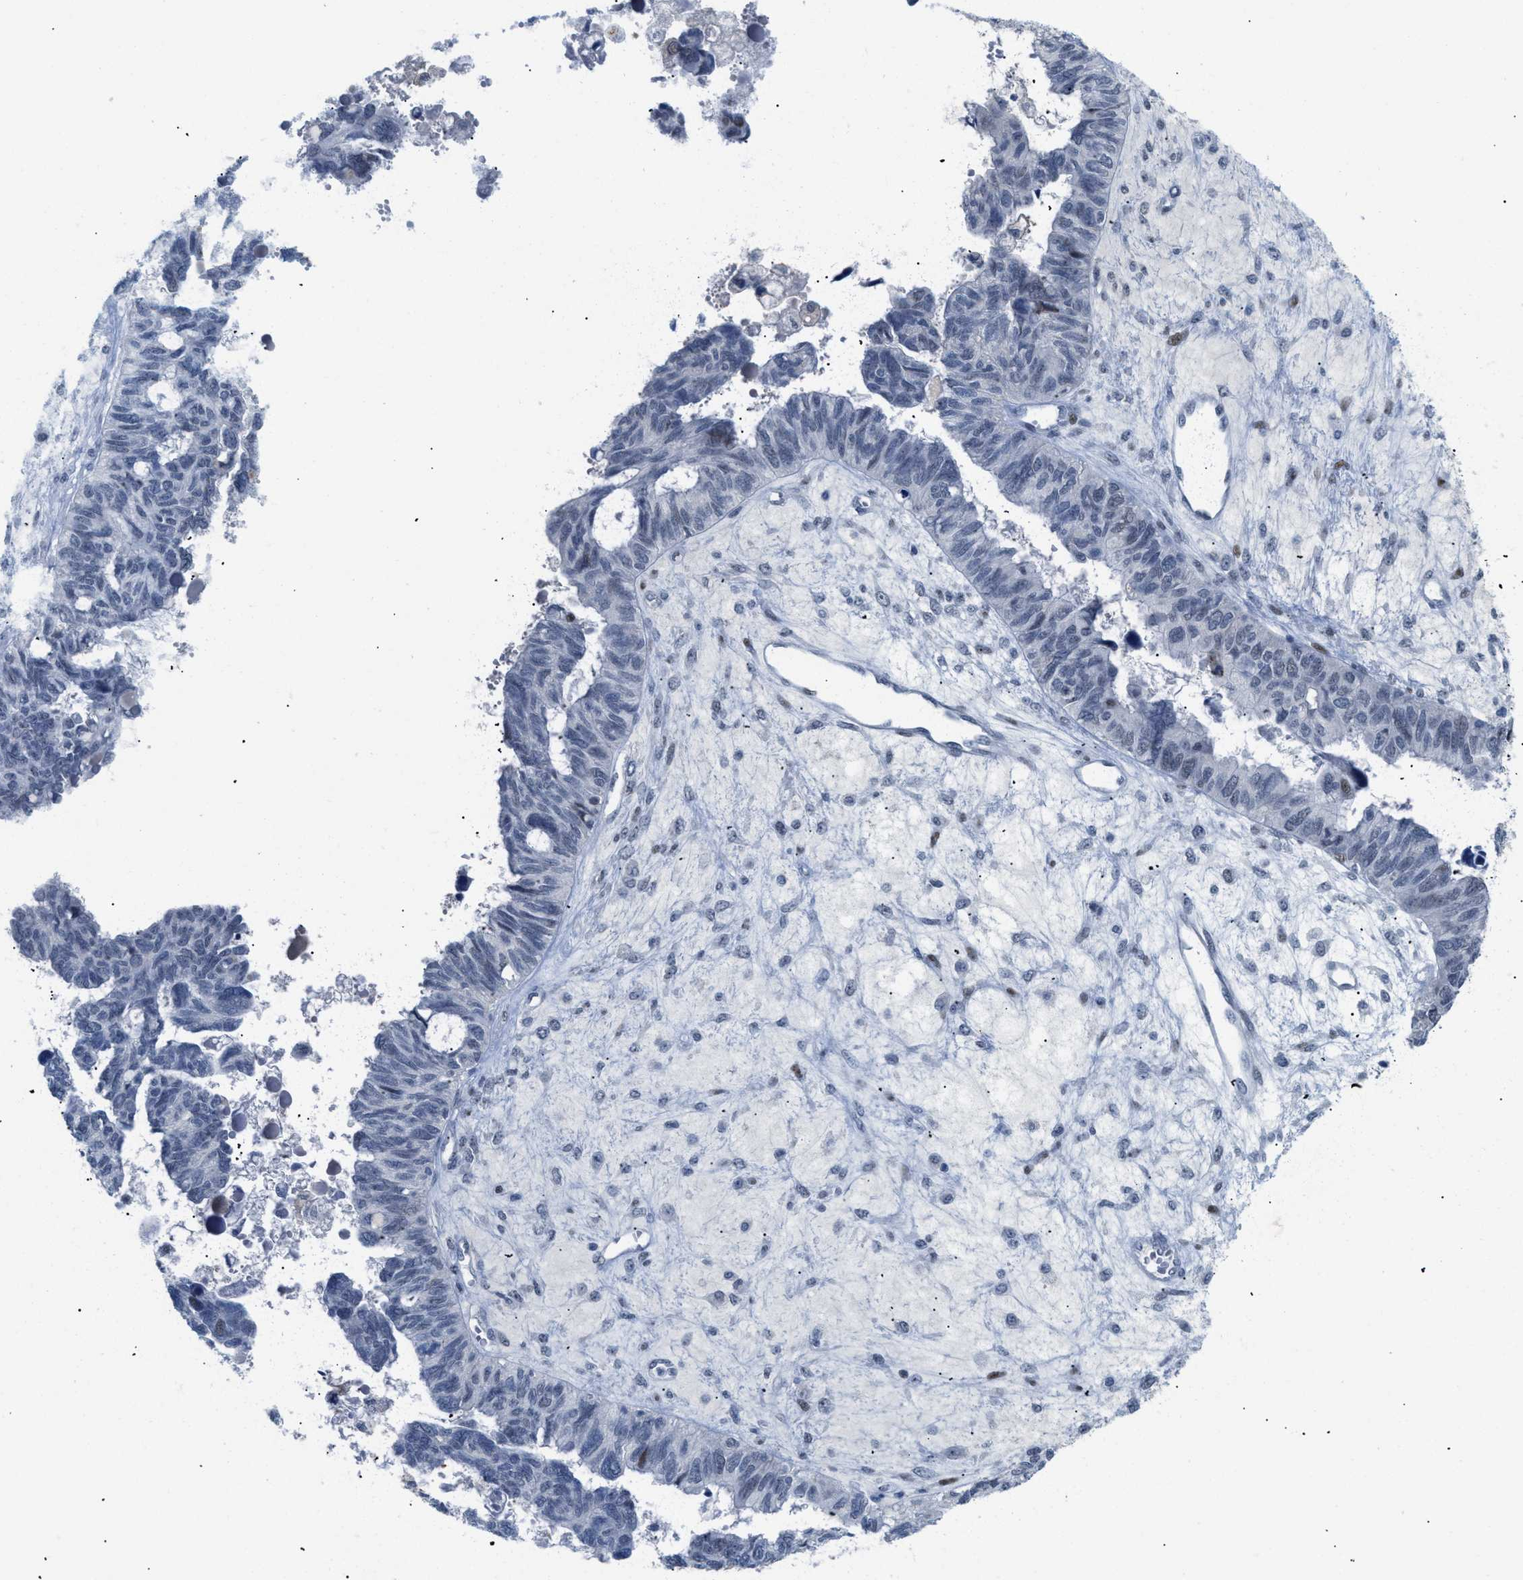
{"staining": {"intensity": "negative", "quantity": "none", "location": "none"}, "tissue": "ovarian cancer", "cell_type": "Tumor cells", "image_type": "cancer", "snomed": [{"axis": "morphology", "description": "Cystadenocarcinoma, serous, NOS"}, {"axis": "topography", "description": "Ovary"}], "caption": "This is a micrograph of immunohistochemistry staining of ovarian serous cystadenocarcinoma, which shows no staining in tumor cells.", "gene": "MED1", "patient": {"sex": "female", "age": 79}}